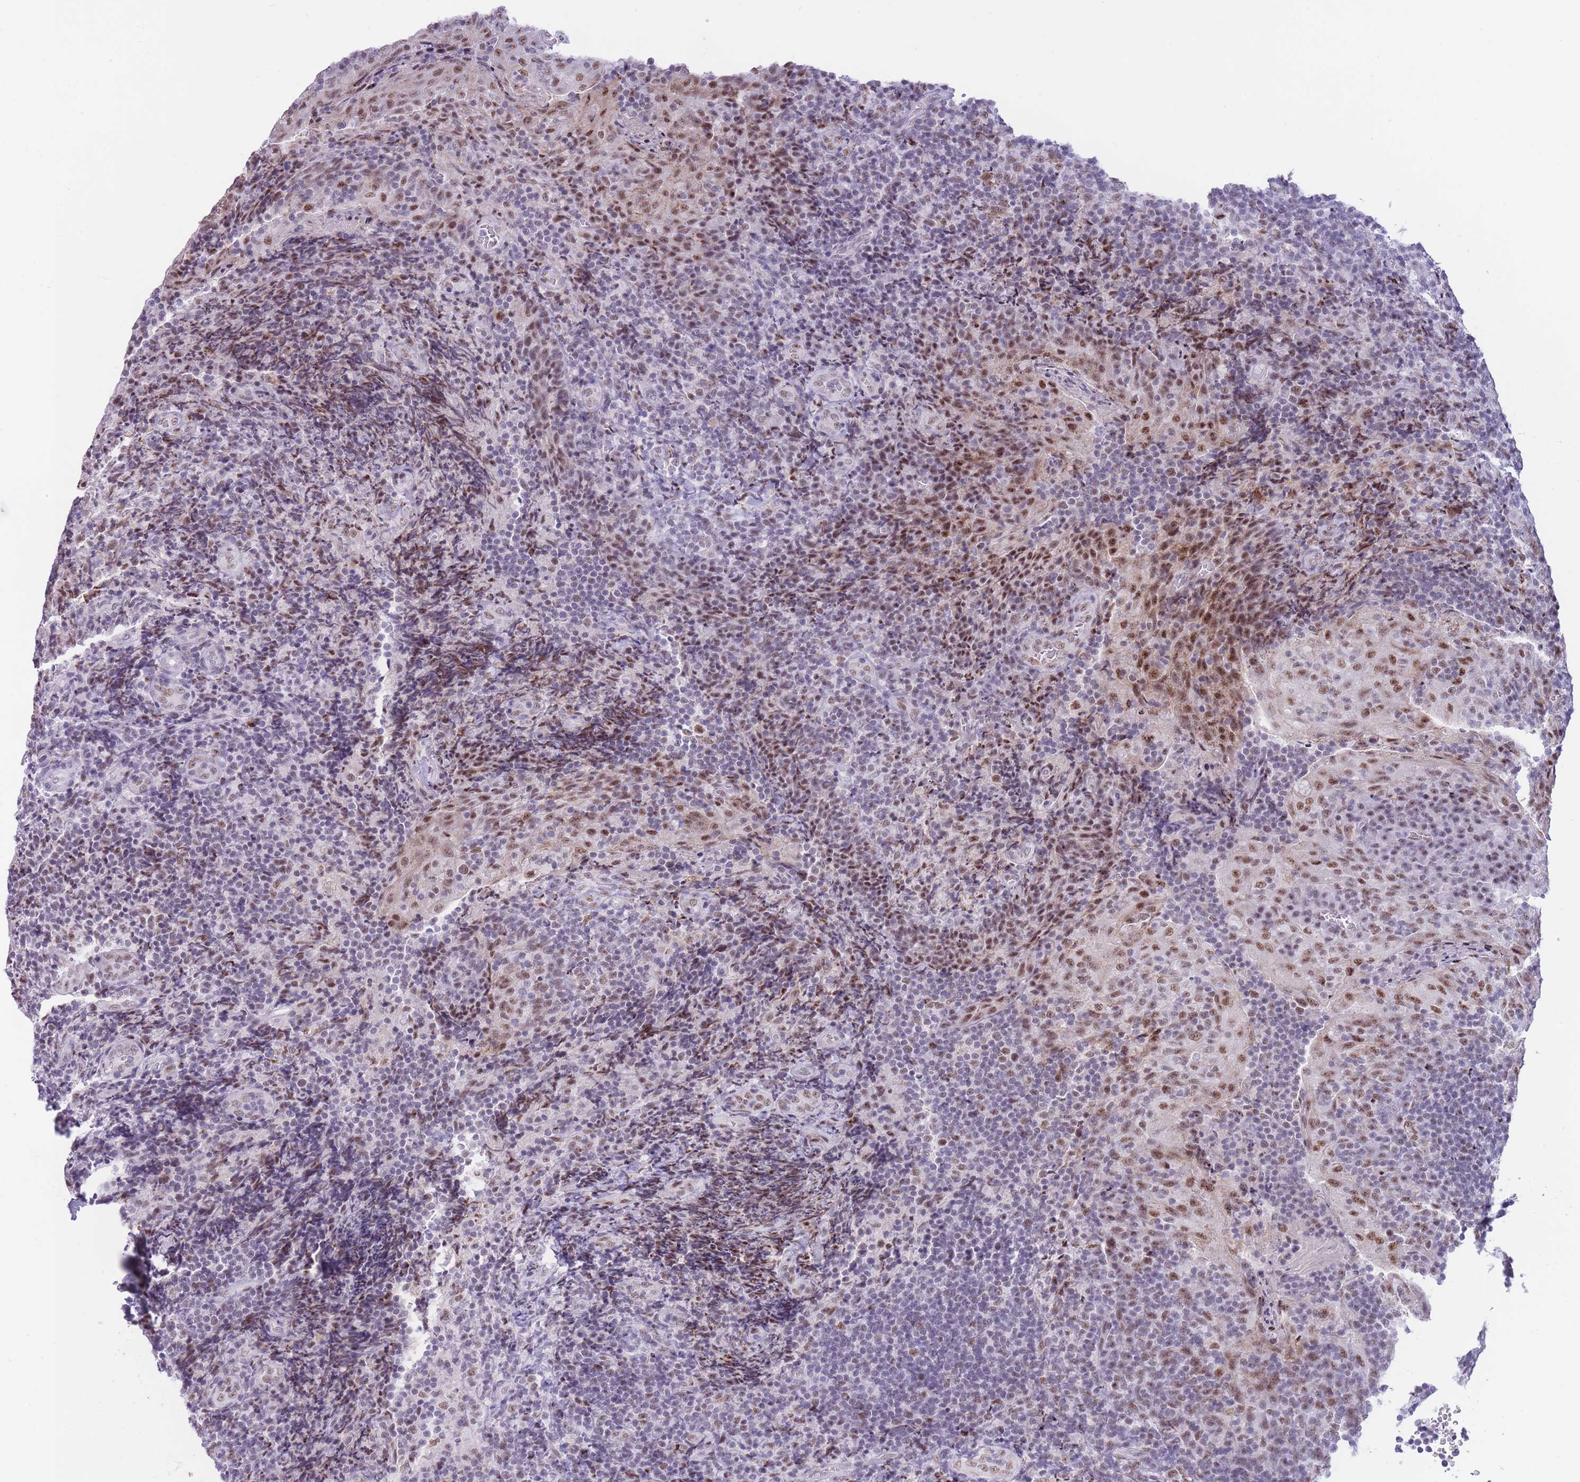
{"staining": {"intensity": "moderate", "quantity": "25%-75%", "location": "nuclear"}, "tissue": "tonsil", "cell_type": "Germinal center cells", "image_type": "normal", "snomed": [{"axis": "morphology", "description": "Normal tissue, NOS"}, {"axis": "topography", "description": "Tonsil"}], "caption": "Tonsil stained for a protein displays moderate nuclear positivity in germinal center cells. The protein is shown in brown color, while the nuclei are stained blue.", "gene": "CYP2B6", "patient": {"sex": "male", "age": 17}}